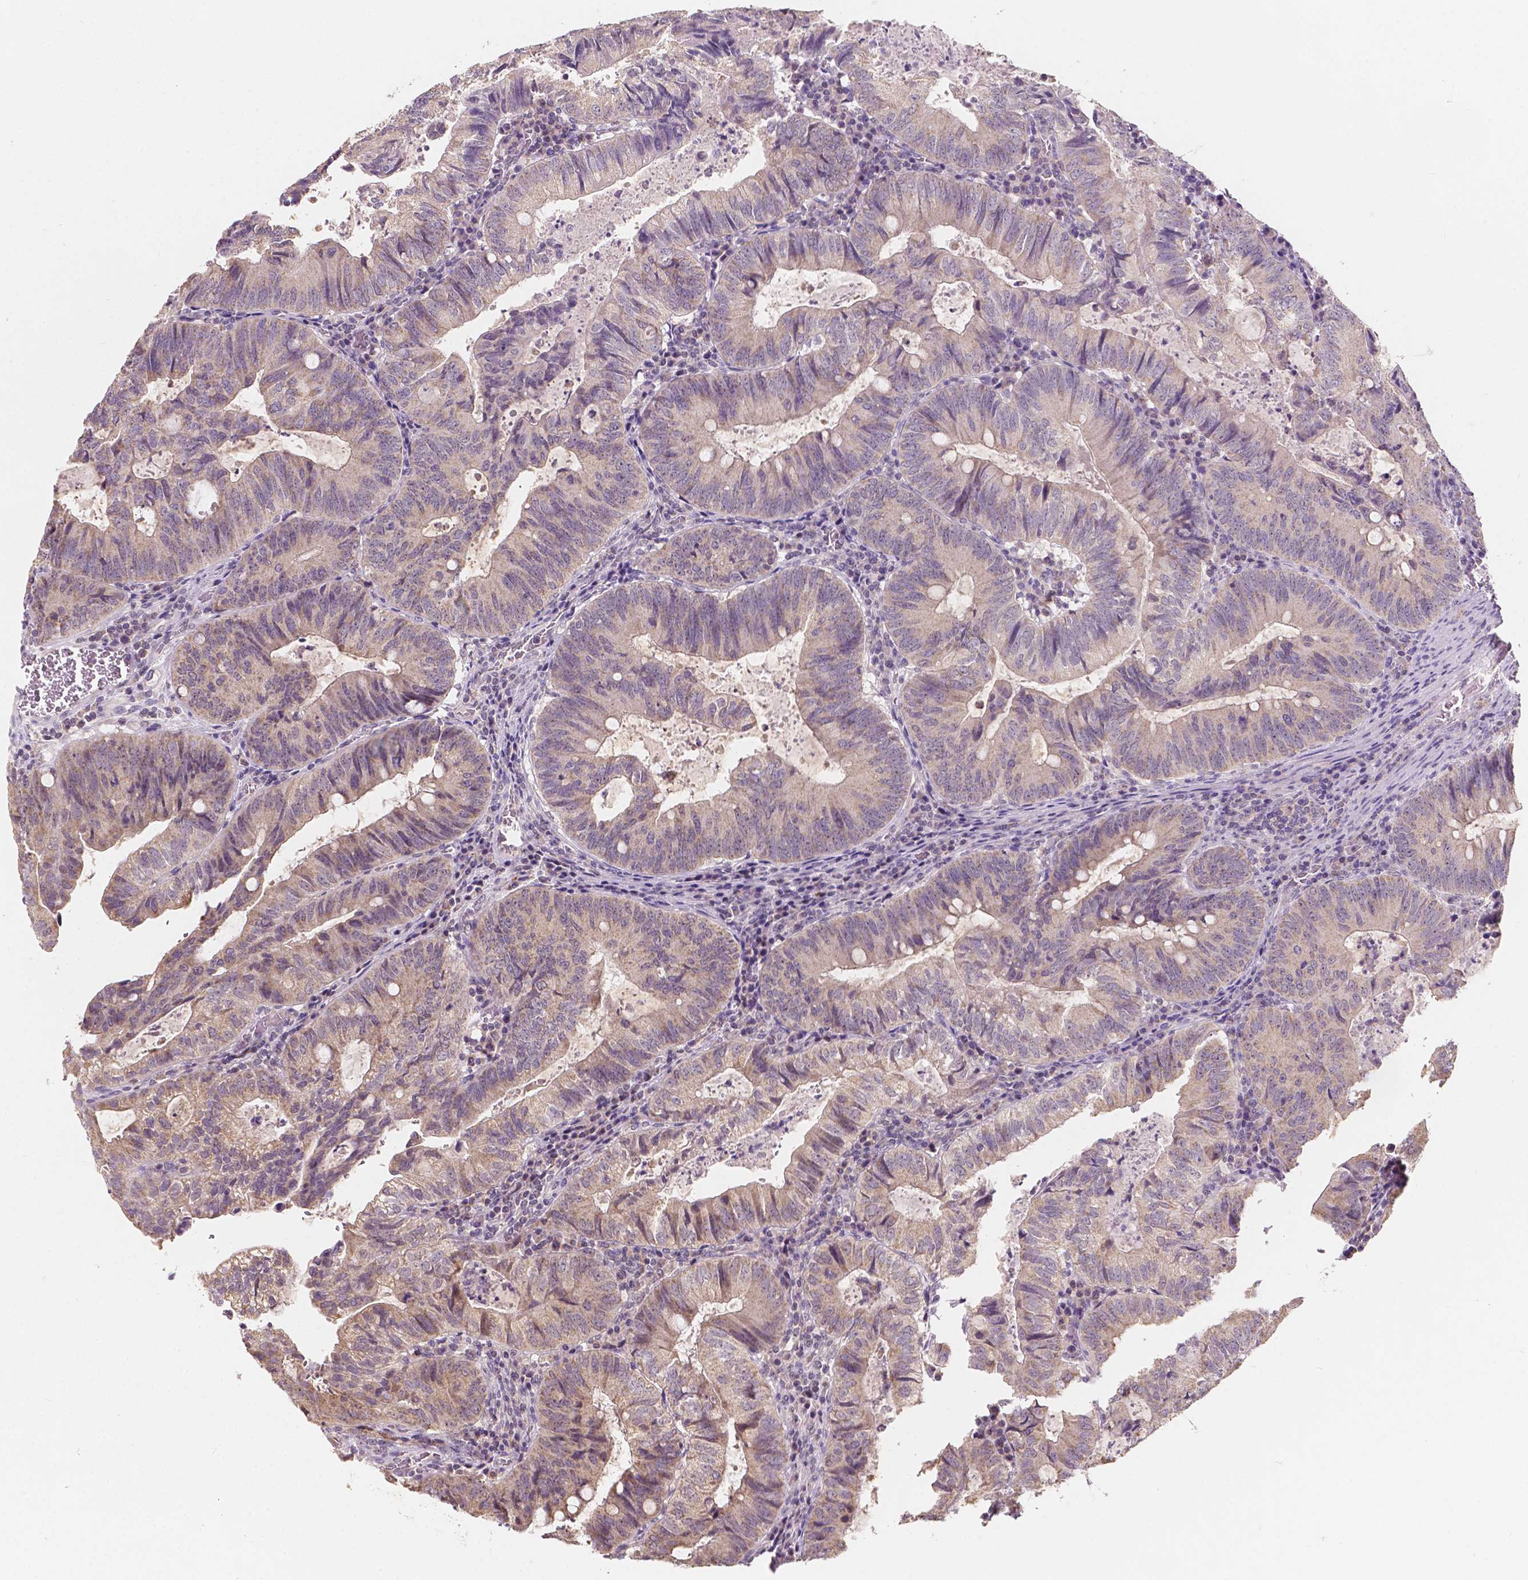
{"staining": {"intensity": "weak", "quantity": "<25%", "location": "cytoplasmic/membranous"}, "tissue": "colorectal cancer", "cell_type": "Tumor cells", "image_type": "cancer", "snomed": [{"axis": "morphology", "description": "Adenocarcinoma, NOS"}, {"axis": "topography", "description": "Colon"}], "caption": "Tumor cells are negative for protein expression in human colorectal cancer (adenocarcinoma).", "gene": "SIRT2", "patient": {"sex": "male", "age": 67}}